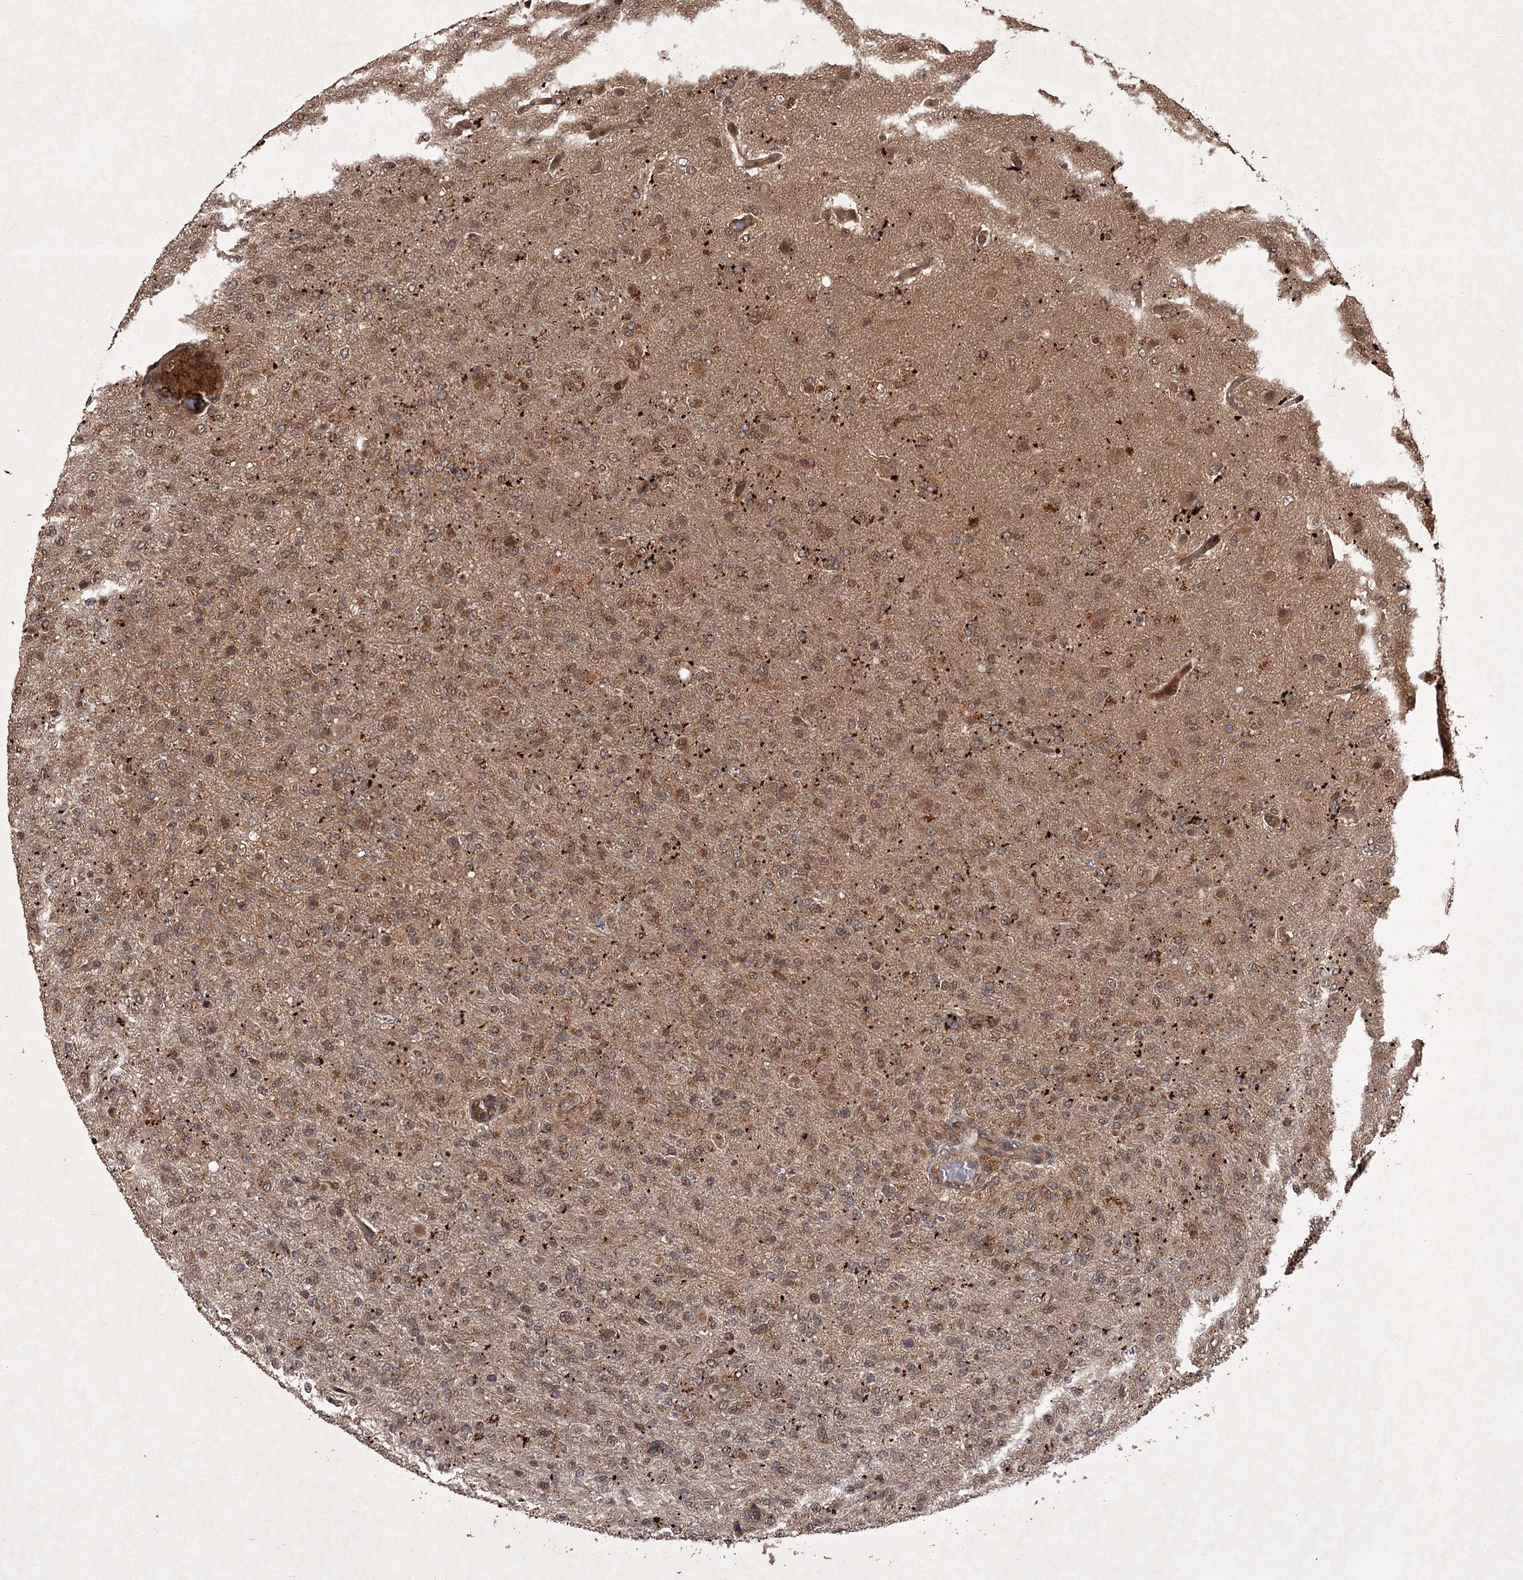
{"staining": {"intensity": "moderate", "quantity": ">75%", "location": "cytoplasmic/membranous,nuclear"}, "tissue": "glioma", "cell_type": "Tumor cells", "image_type": "cancer", "snomed": [{"axis": "morphology", "description": "Glioma, malignant, High grade"}, {"axis": "topography", "description": "Brain"}], "caption": "Malignant high-grade glioma stained with a protein marker reveals moderate staining in tumor cells.", "gene": "TBC1D23", "patient": {"sex": "female", "age": 74}}